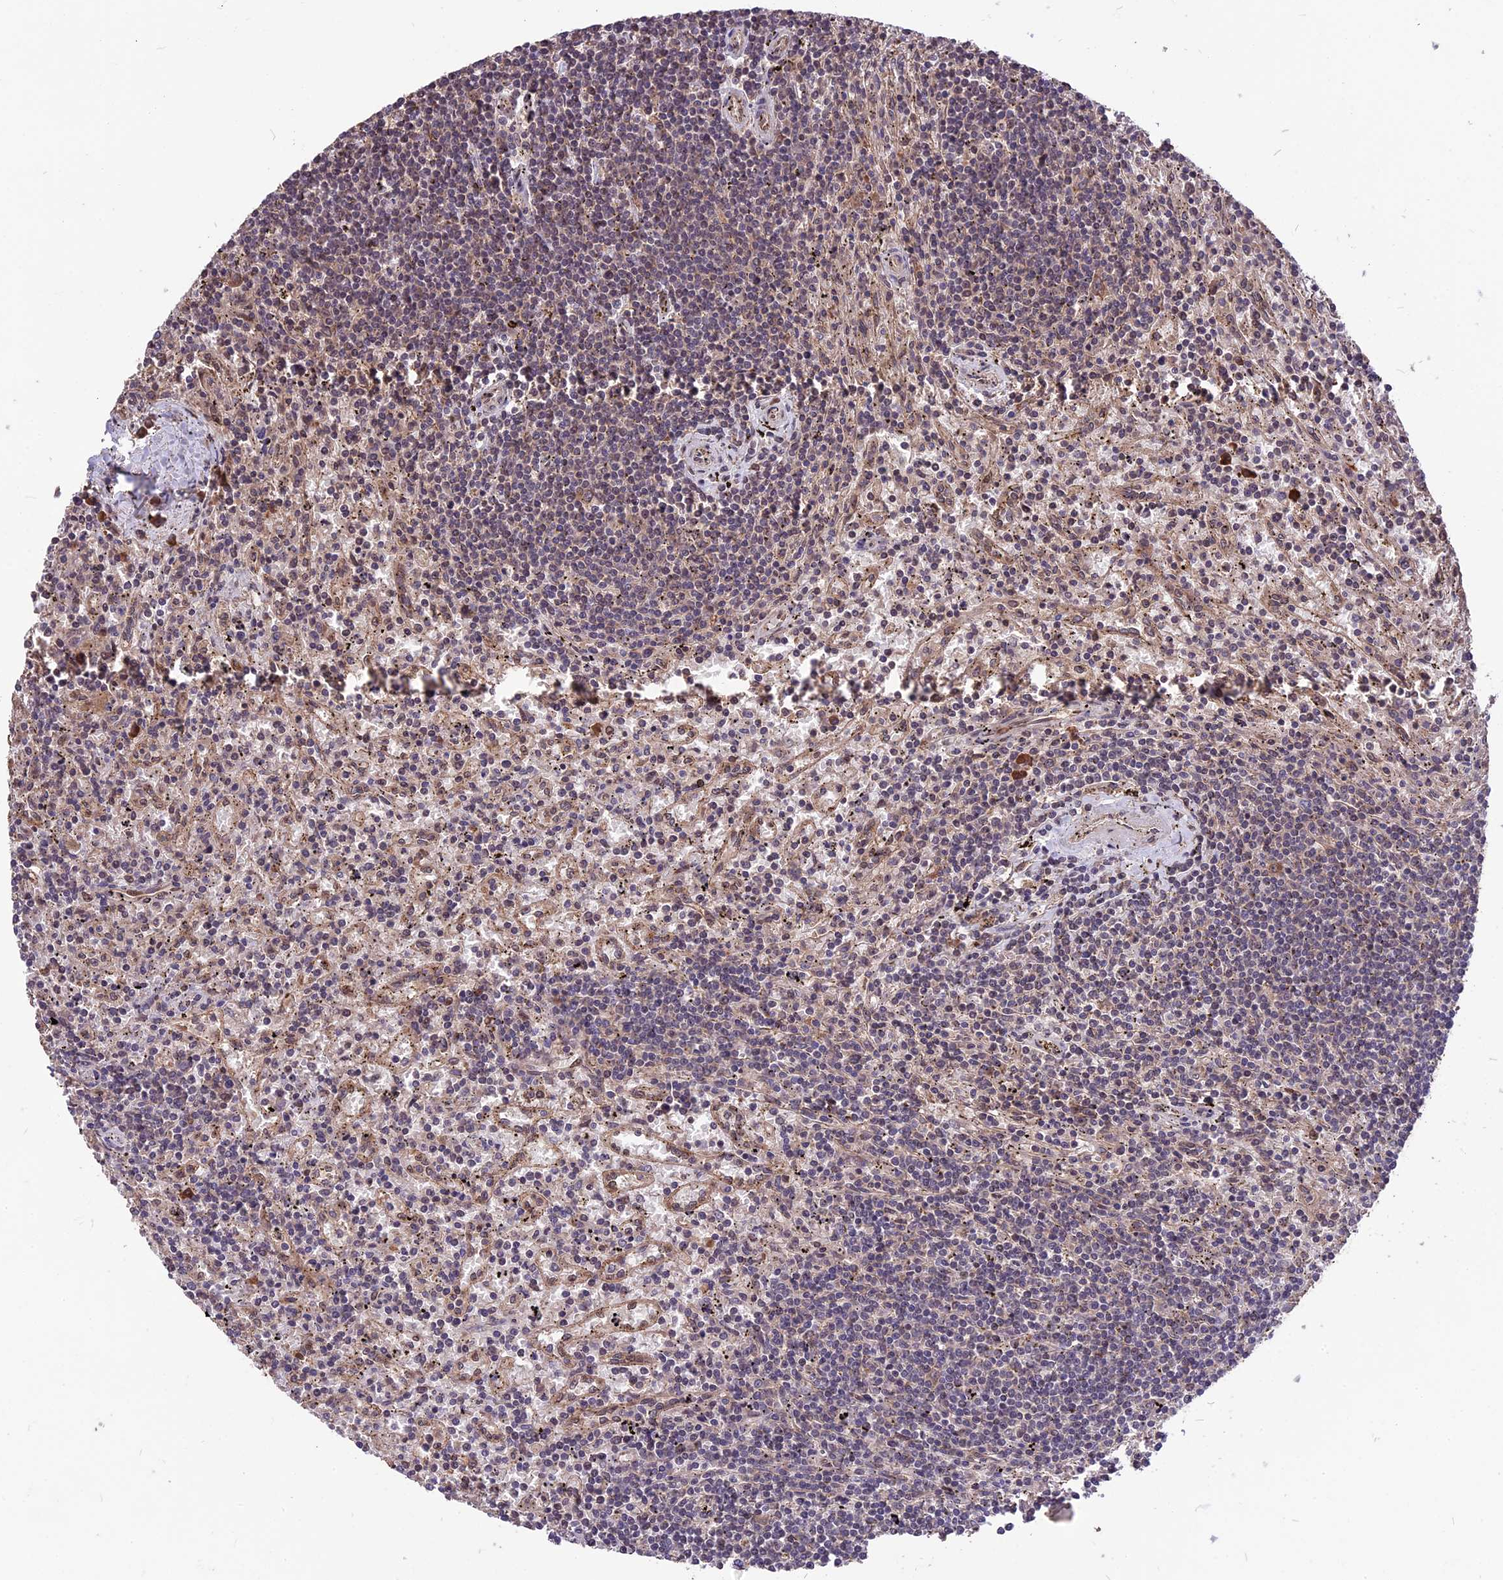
{"staining": {"intensity": "negative", "quantity": "none", "location": "none"}, "tissue": "lymphoma", "cell_type": "Tumor cells", "image_type": "cancer", "snomed": [{"axis": "morphology", "description": "Malignant lymphoma, non-Hodgkin's type, Low grade"}, {"axis": "topography", "description": "Spleen"}], "caption": "High power microscopy micrograph of an immunohistochemistry image of lymphoma, revealing no significant positivity in tumor cells. (DAB (3,3'-diaminobenzidine) immunohistochemistry with hematoxylin counter stain).", "gene": "ZNF598", "patient": {"sex": "male", "age": 76}}